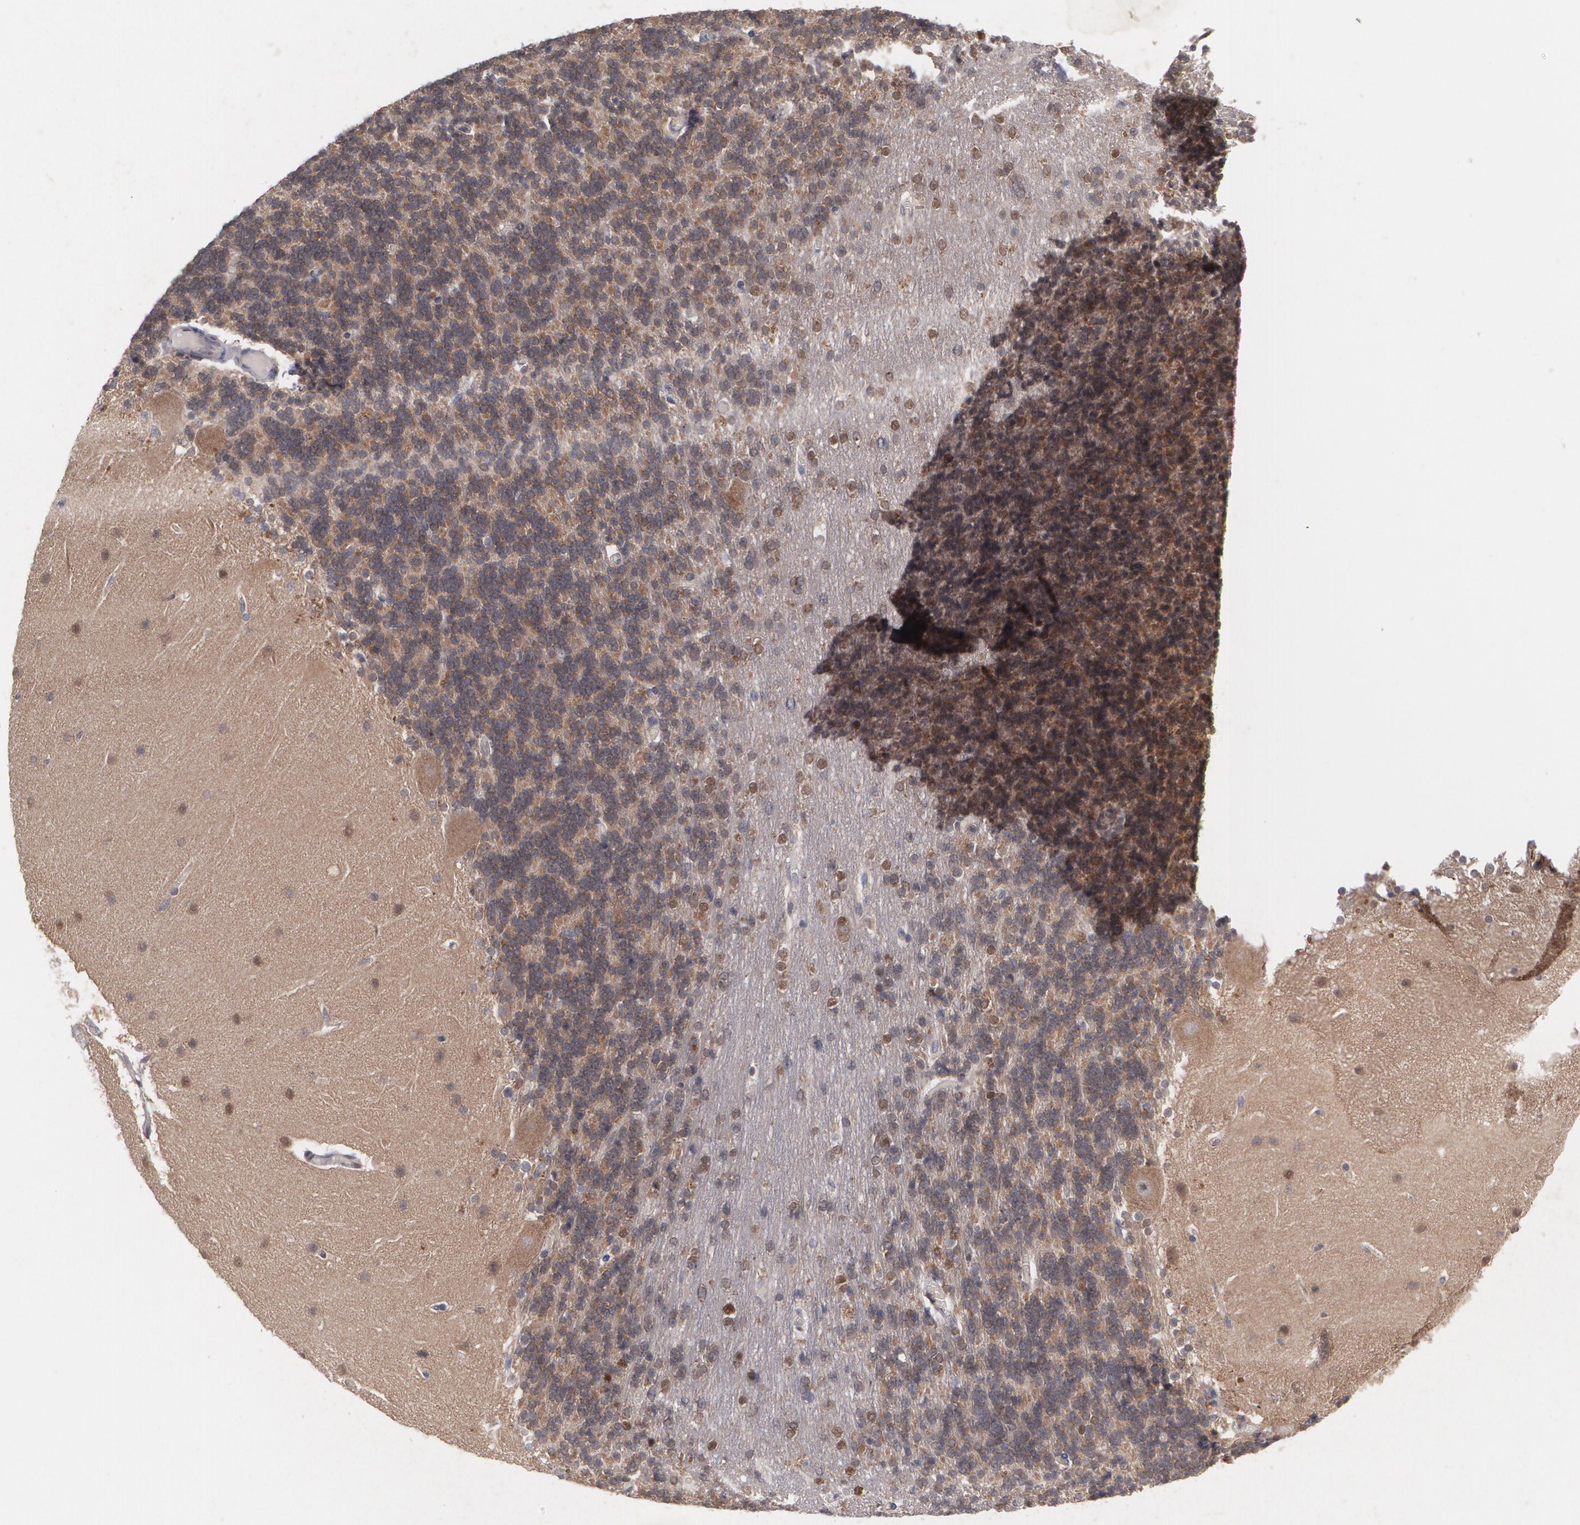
{"staining": {"intensity": "moderate", "quantity": ">75%", "location": "cytoplasmic/membranous"}, "tissue": "cerebellum", "cell_type": "Cells in granular layer", "image_type": "normal", "snomed": [{"axis": "morphology", "description": "Normal tissue, NOS"}, {"axis": "topography", "description": "Cerebellum"}], "caption": "Immunohistochemical staining of normal cerebellum demonstrates moderate cytoplasmic/membranous protein positivity in about >75% of cells in granular layer.", "gene": "HTT", "patient": {"sex": "female", "age": 54}}